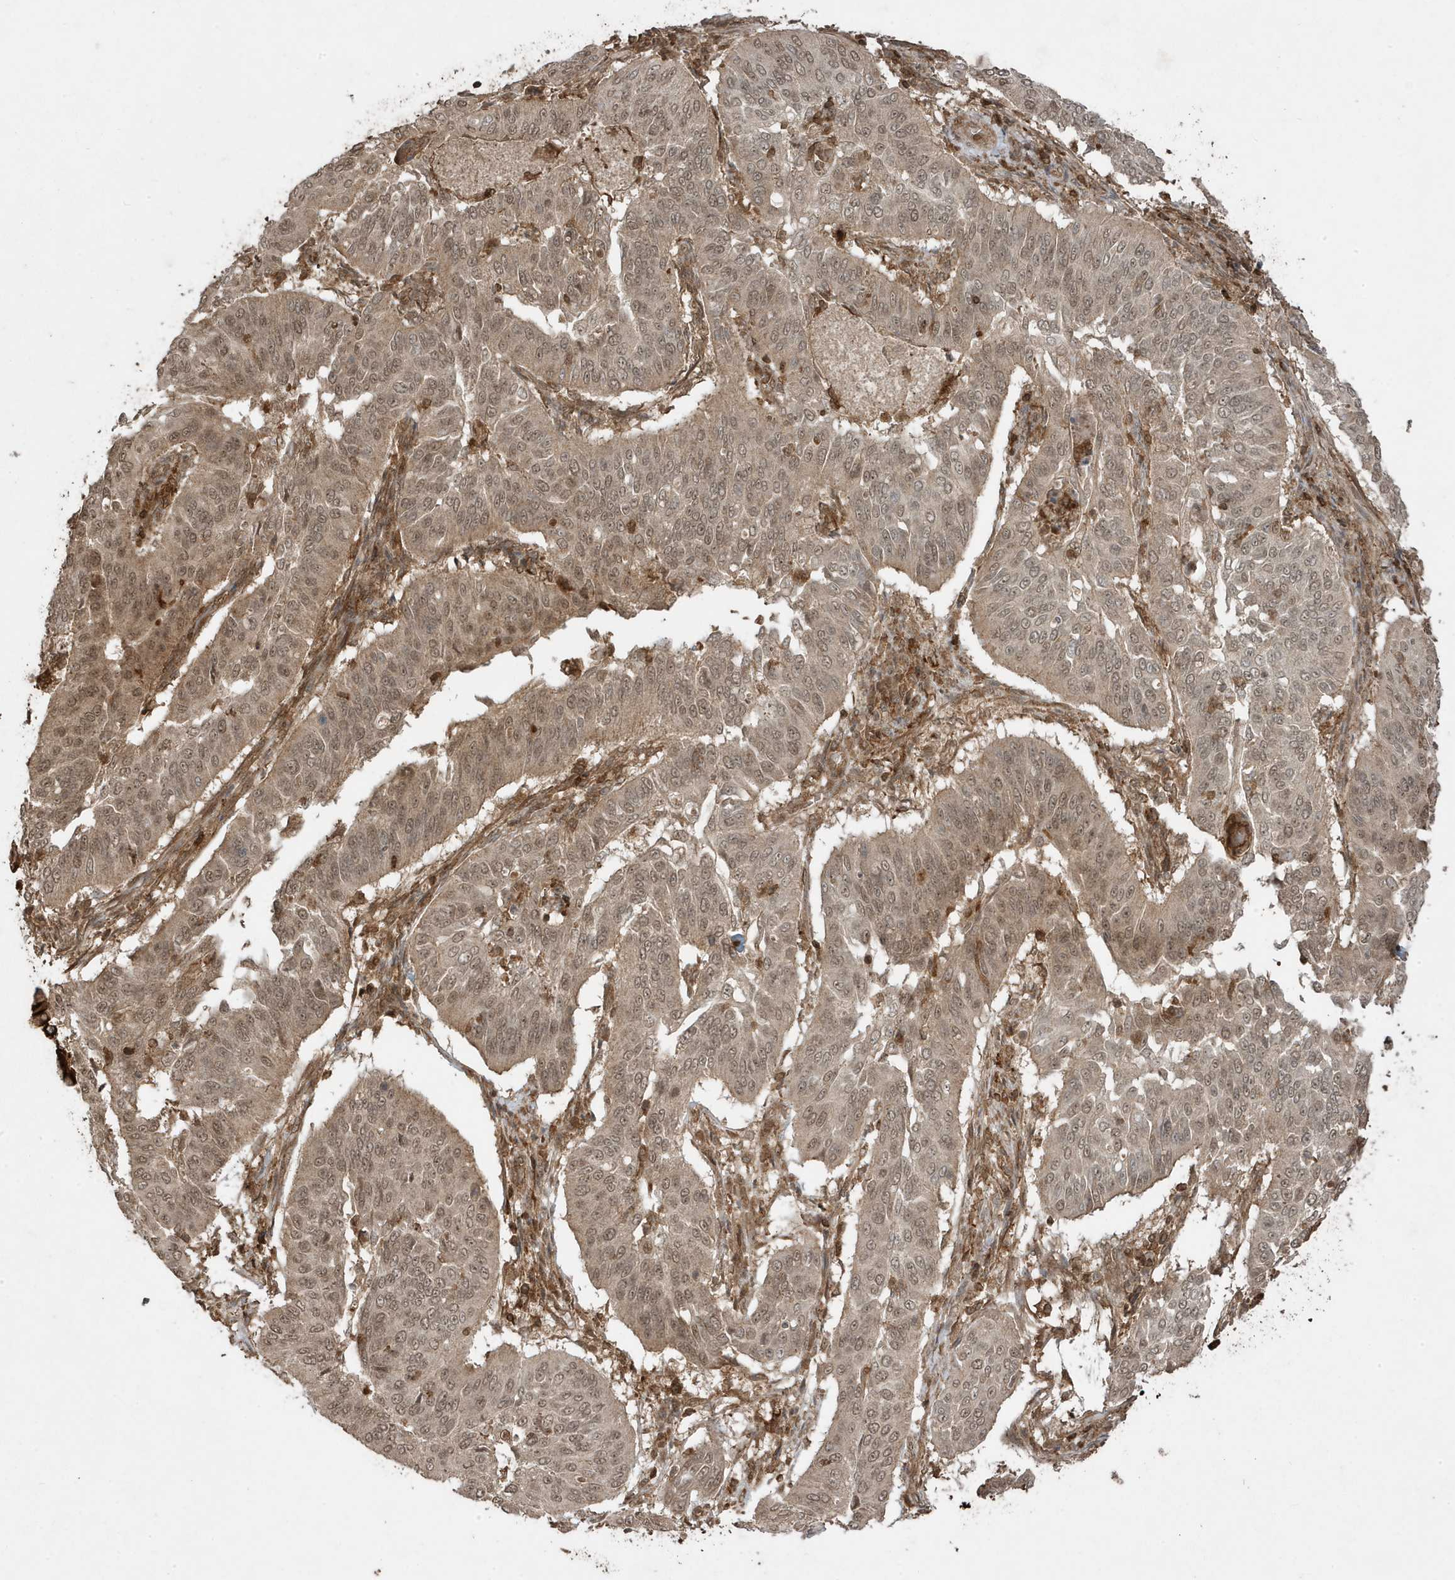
{"staining": {"intensity": "moderate", "quantity": ">75%", "location": "nuclear"}, "tissue": "cervical cancer", "cell_type": "Tumor cells", "image_type": "cancer", "snomed": [{"axis": "morphology", "description": "Normal tissue, NOS"}, {"axis": "morphology", "description": "Squamous cell carcinoma, NOS"}, {"axis": "topography", "description": "Cervix"}], "caption": "Moderate nuclear protein staining is appreciated in about >75% of tumor cells in cervical cancer.", "gene": "ASAP1", "patient": {"sex": "female", "age": 39}}